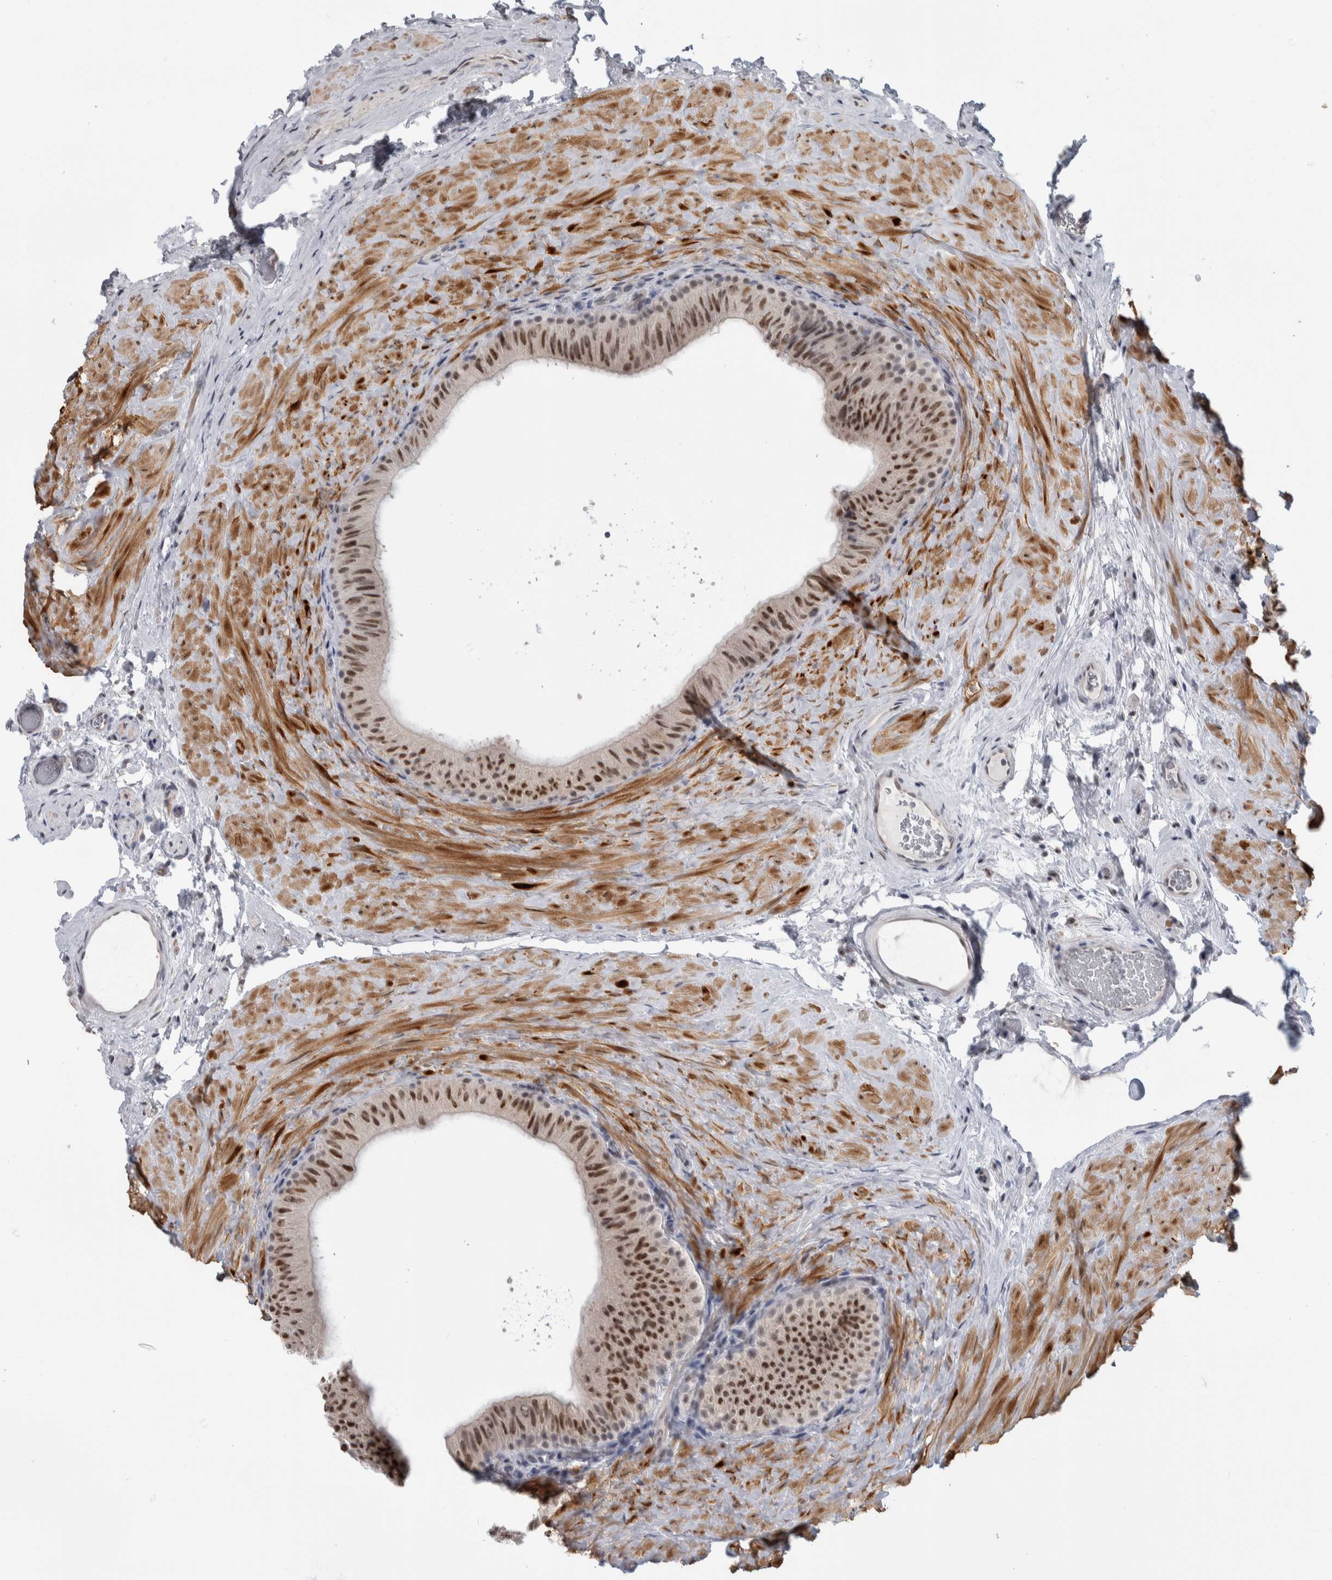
{"staining": {"intensity": "strong", "quantity": "25%-75%", "location": "nuclear"}, "tissue": "epididymis", "cell_type": "Glandular cells", "image_type": "normal", "snomed": [{"axis": "morphology", "description": "Normal tissue, NOS"}, {"axis": "topography", "description": "Epididymis"}], "caption": "Immunohistochemical staining of normal epididymis demonstrates high levels of strong nuclear positivity in approximately 25%-75% of glandular cells. (DAB IHC with brightfield microscopy, high magnification).", "gene": "HEXIM2", "patient": {"sex": "male", "age": 49}}